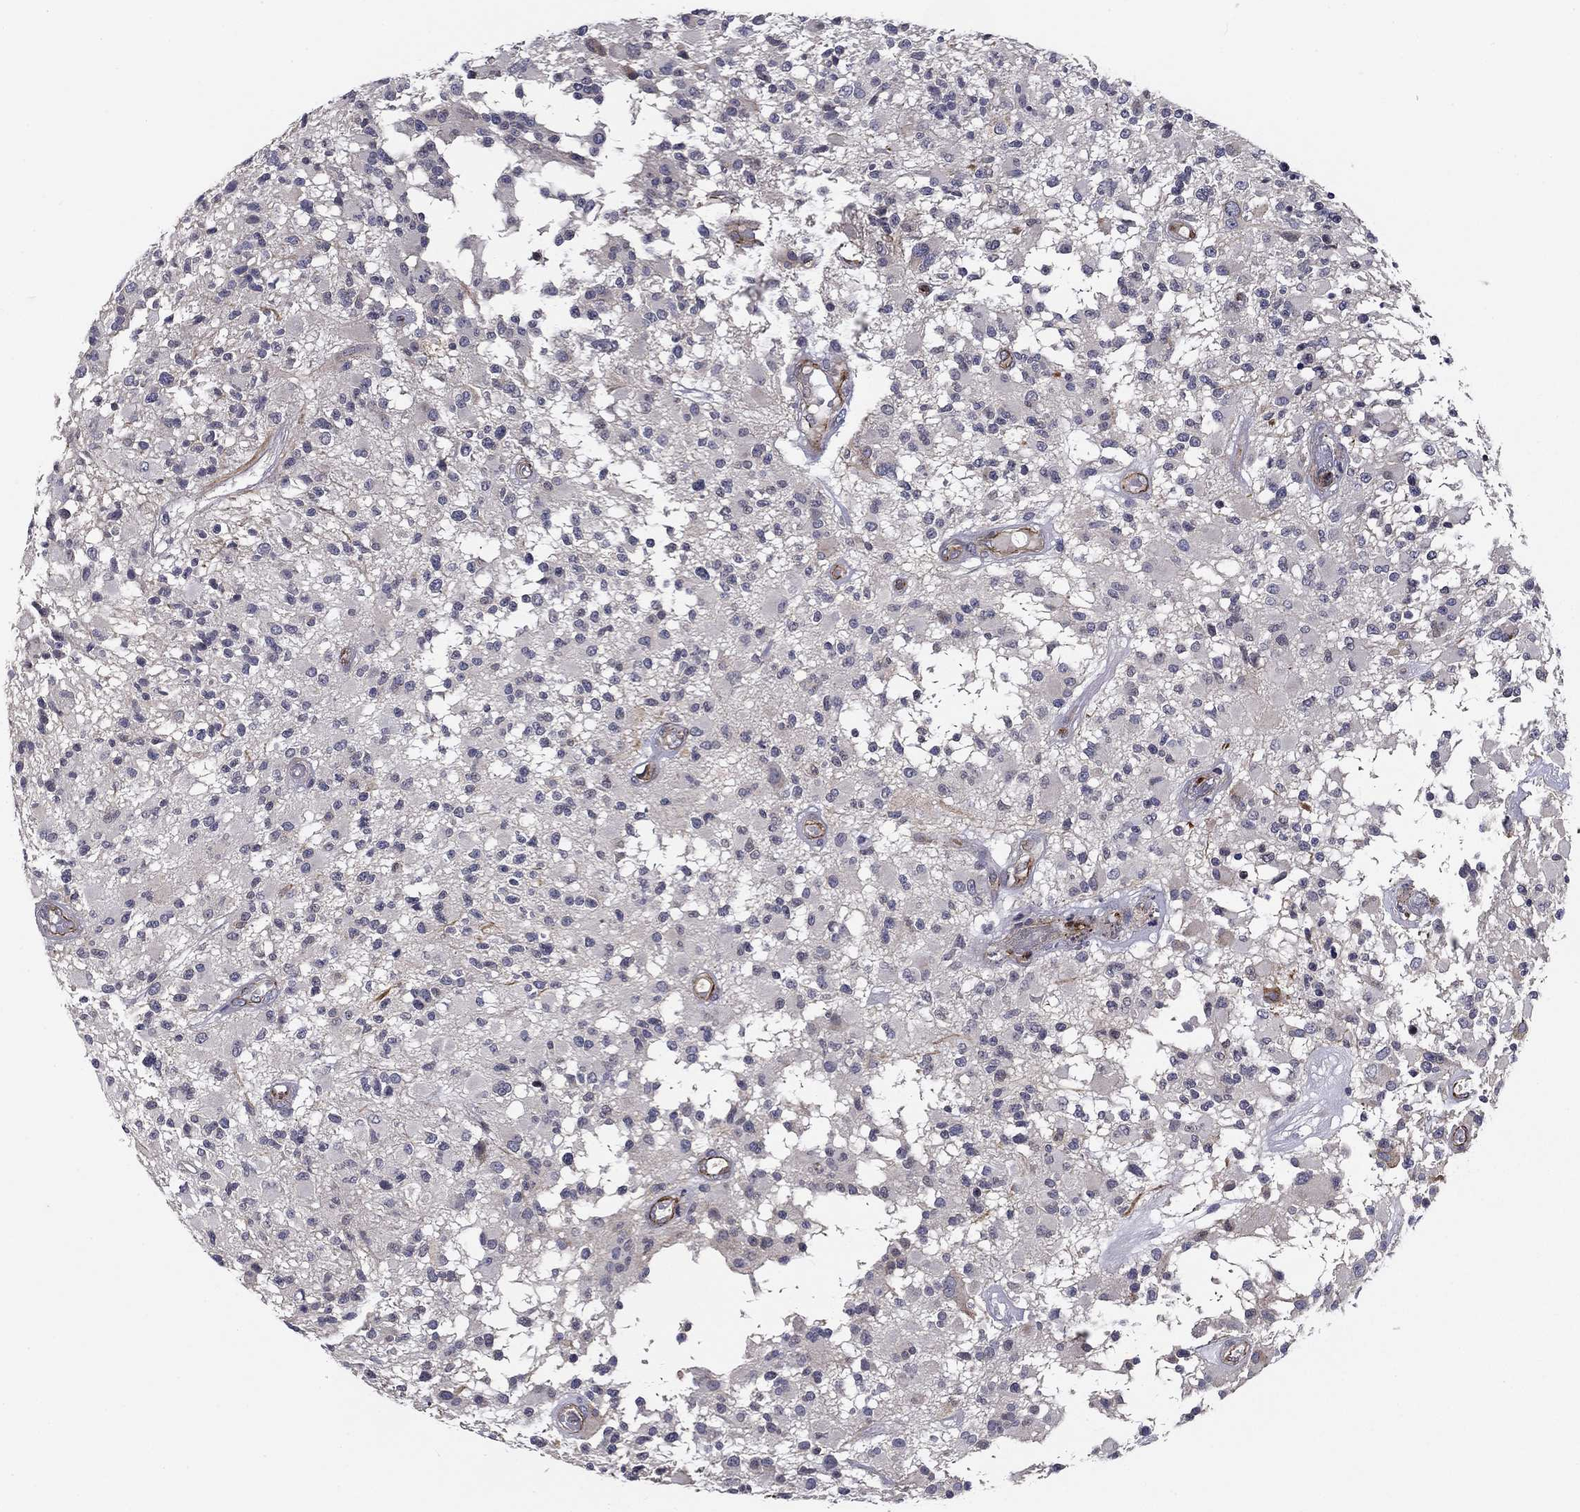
{"staining": {"intensity": "negative", "quantity": "none", "location": "none"}, "tissue": "glioma", "cell_type": "Tumor cells", "image_type": "cancer", "snomed": [{"axis": "morphology", "description": "Glioma, malignant, High grade"}, {"axis": "topography", "description": "Brain"}], "caption": "The histopathology image reveals no significant positivity in tumor cells of malignant glioma (high-grade).", "gene": "SYNC", "patient": {"sex": "female", "age": 63}}